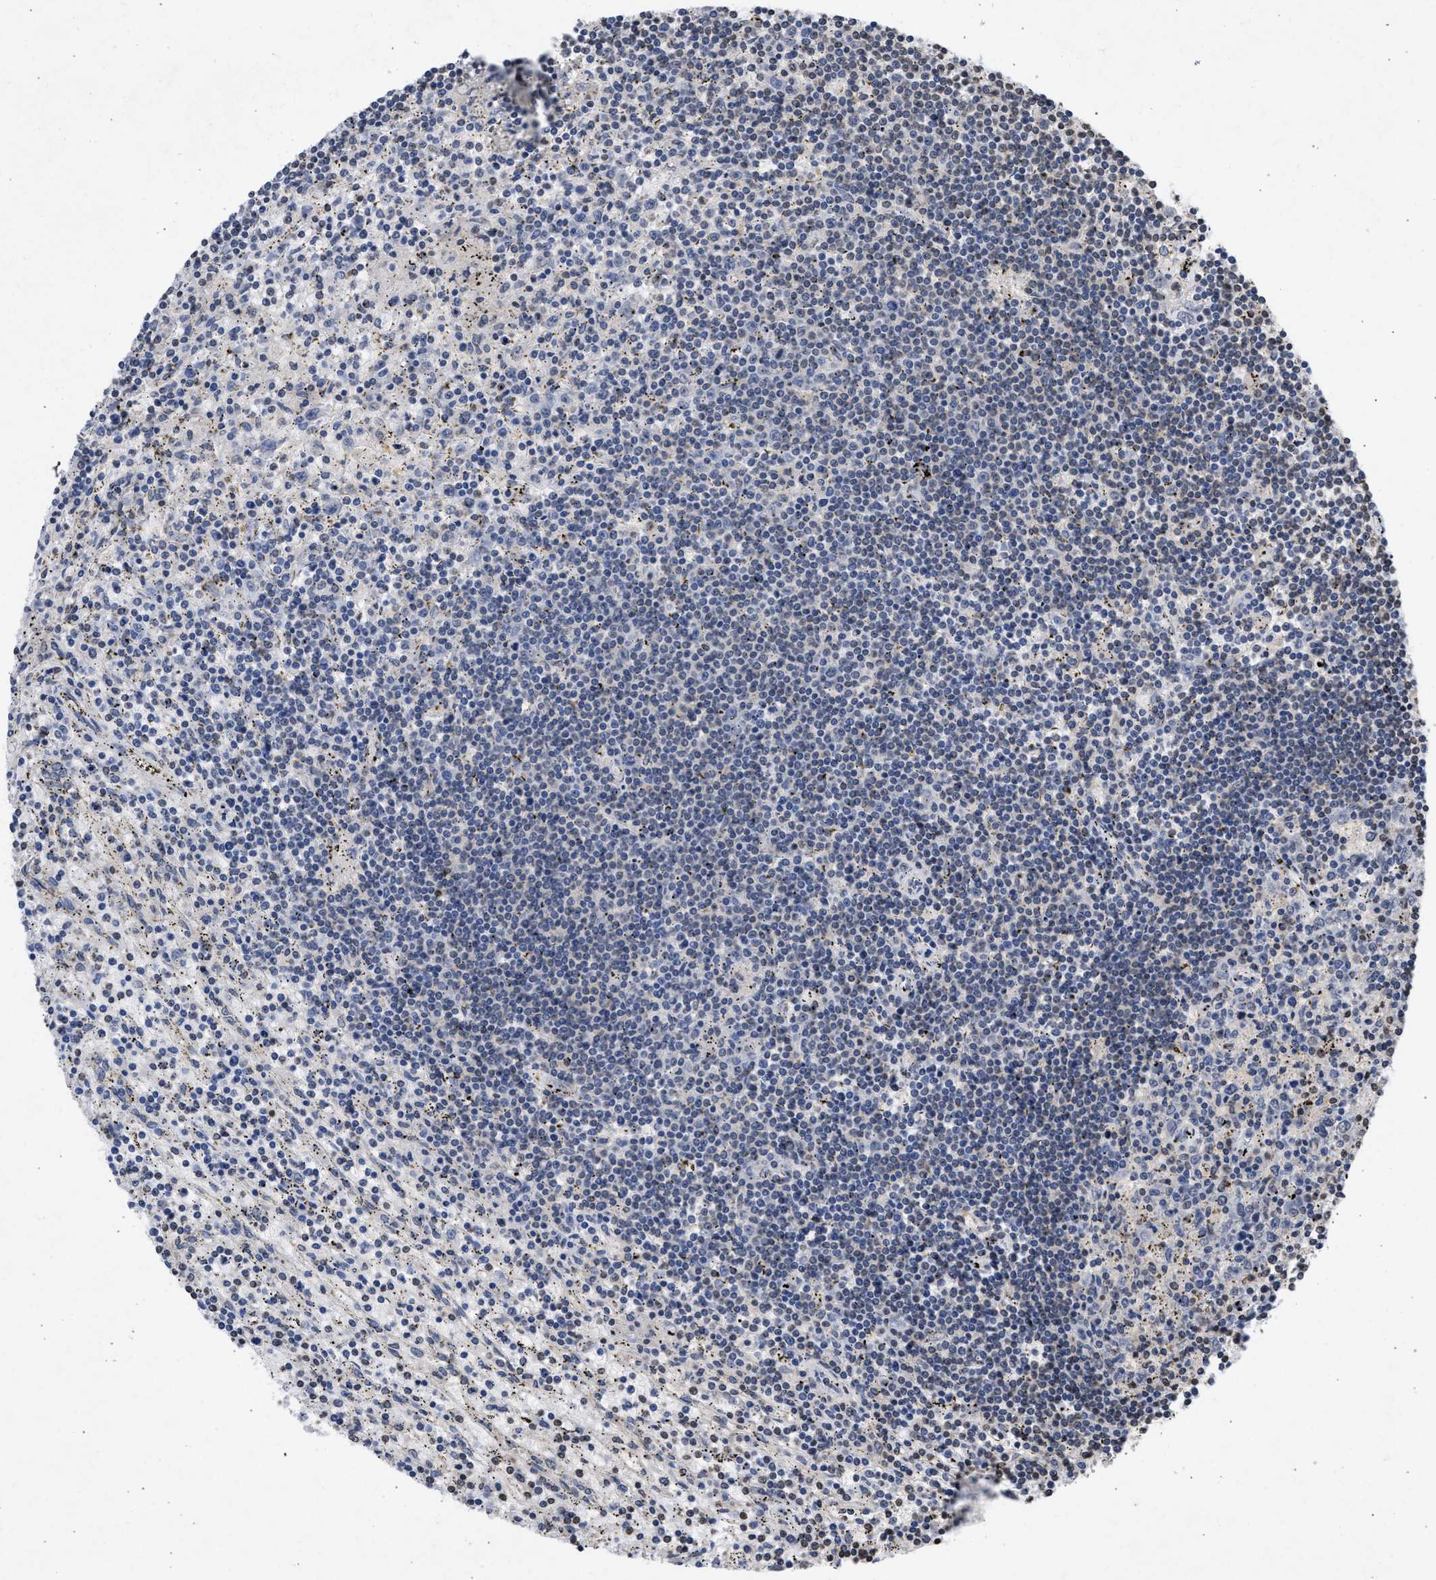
{"staining": {"intensity": "negative", "quantity": "none", "location": "none"}, "tissue": "lymphoma", "cell_type": "Tumor cells", "image_type": "cancer", "snomed": [{"axis": "morphology", "description": "Malignant lymphoma, non-Hodgkin's type, Low grade"}, {"axis": "topography", "description": "Spleen"}], "caption": "An immunohistochemistry (IHC) photomicrograph of lymphoma is shown. There is no staining in tumor cells of lymphoma. (Brightfield microscopy of DAB (3,3'-diaminobenzidine) IHC at high magnification).", "gene": "NUP35", "patient": {"sex": "male", "age": 76}}